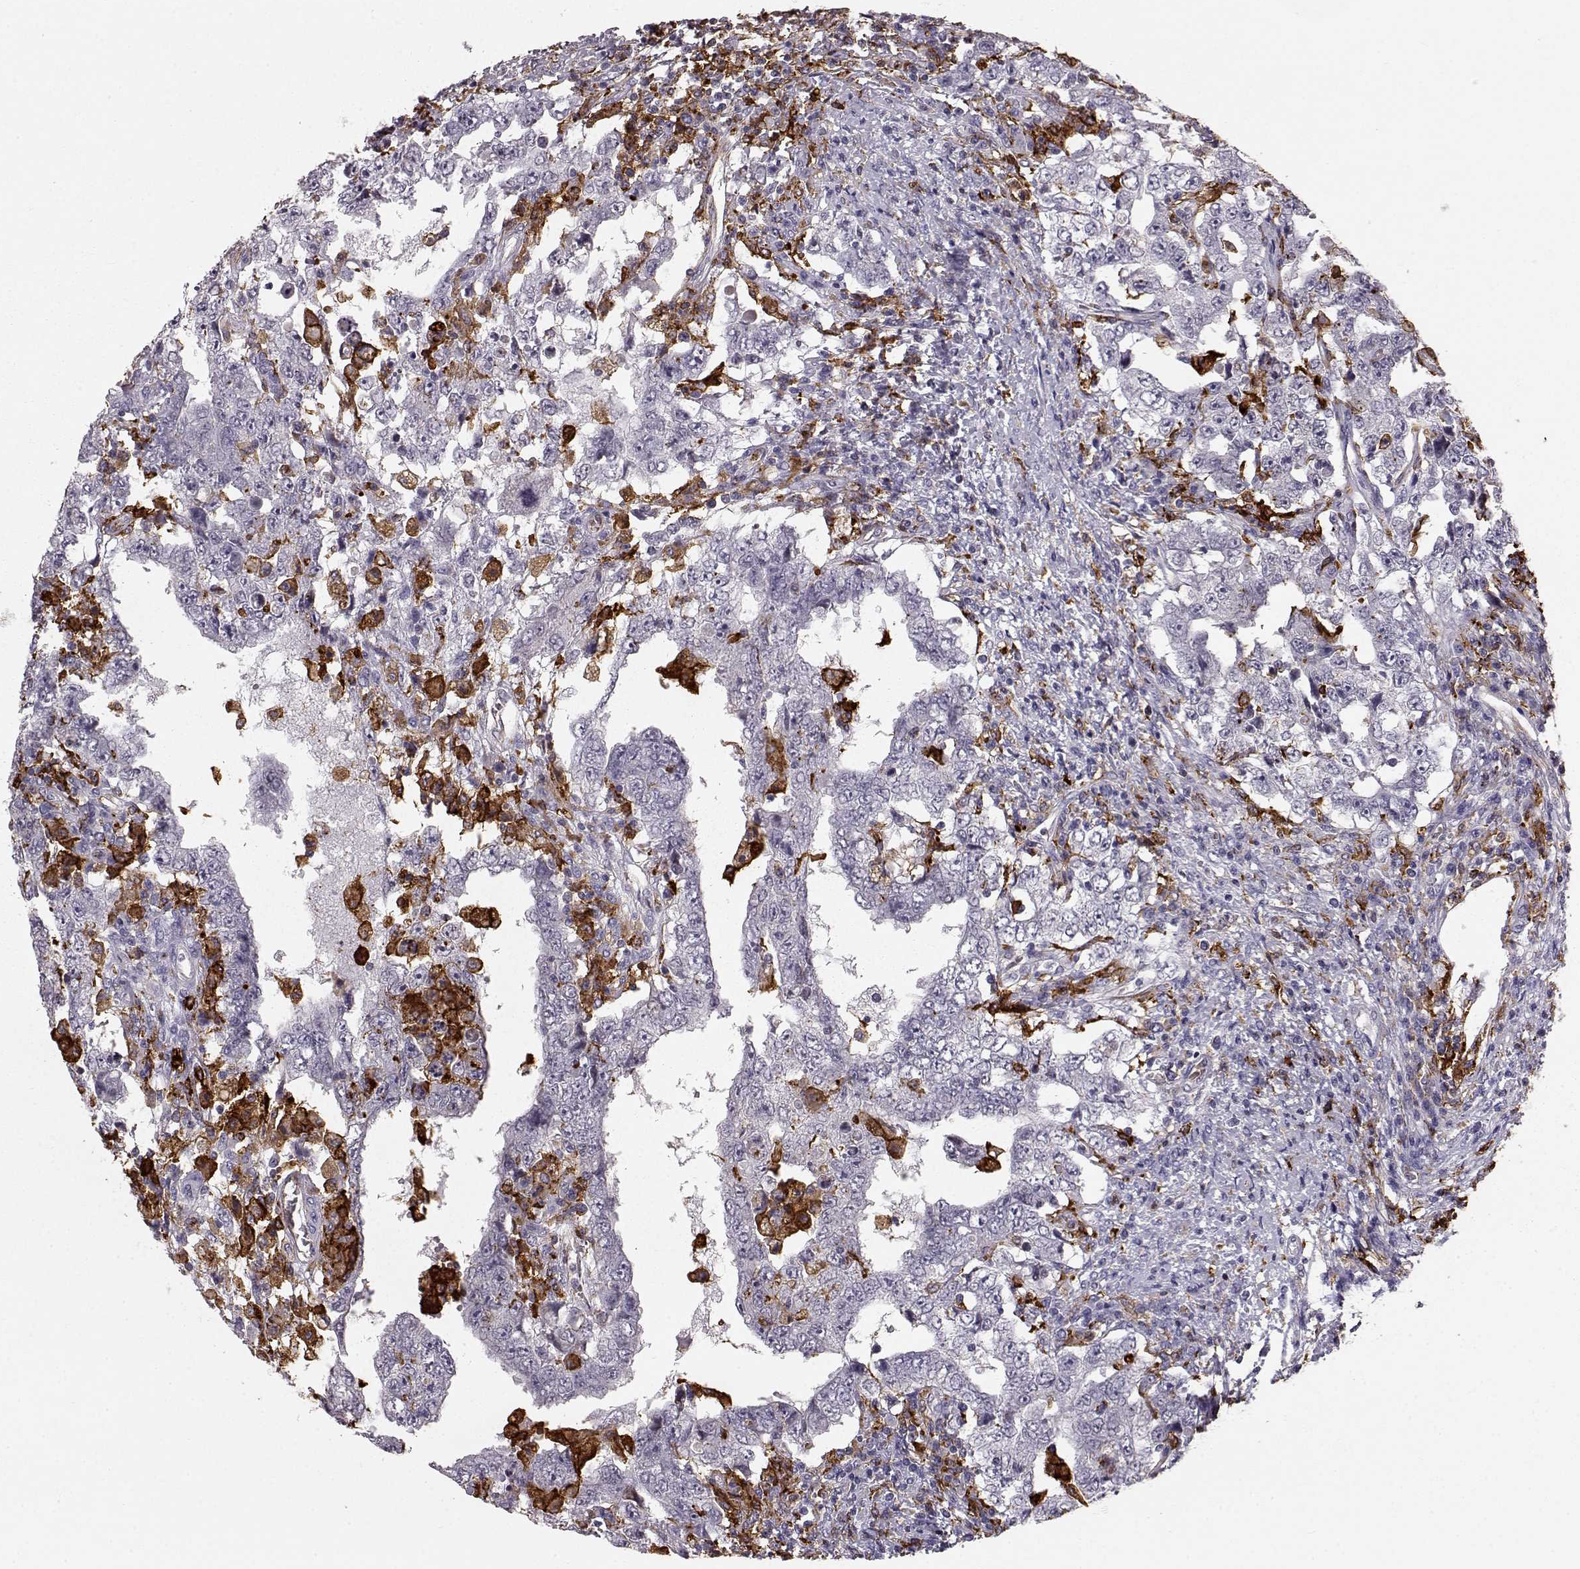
{"staining": {"intensity": "negative", "quantity": "none", "location": "none"}, "tissue": "testis cancer", "cell_type": "Tumor cells", "image_type": "cancer", "snomed": [{"axis": "morphology", "description": "Carcinoma, Embryonal, NOS"}, {"axis": "topography", "description": "Testis"}], "caption": "A high-resolution histopathology image shows immunohistochemistry (IHC) staining of testis embryonal carcinoma, which demonstrates no significant positivity in tumor cells.", "gene": "CCNF", "patient": {"sex": "male", "age": 26}}